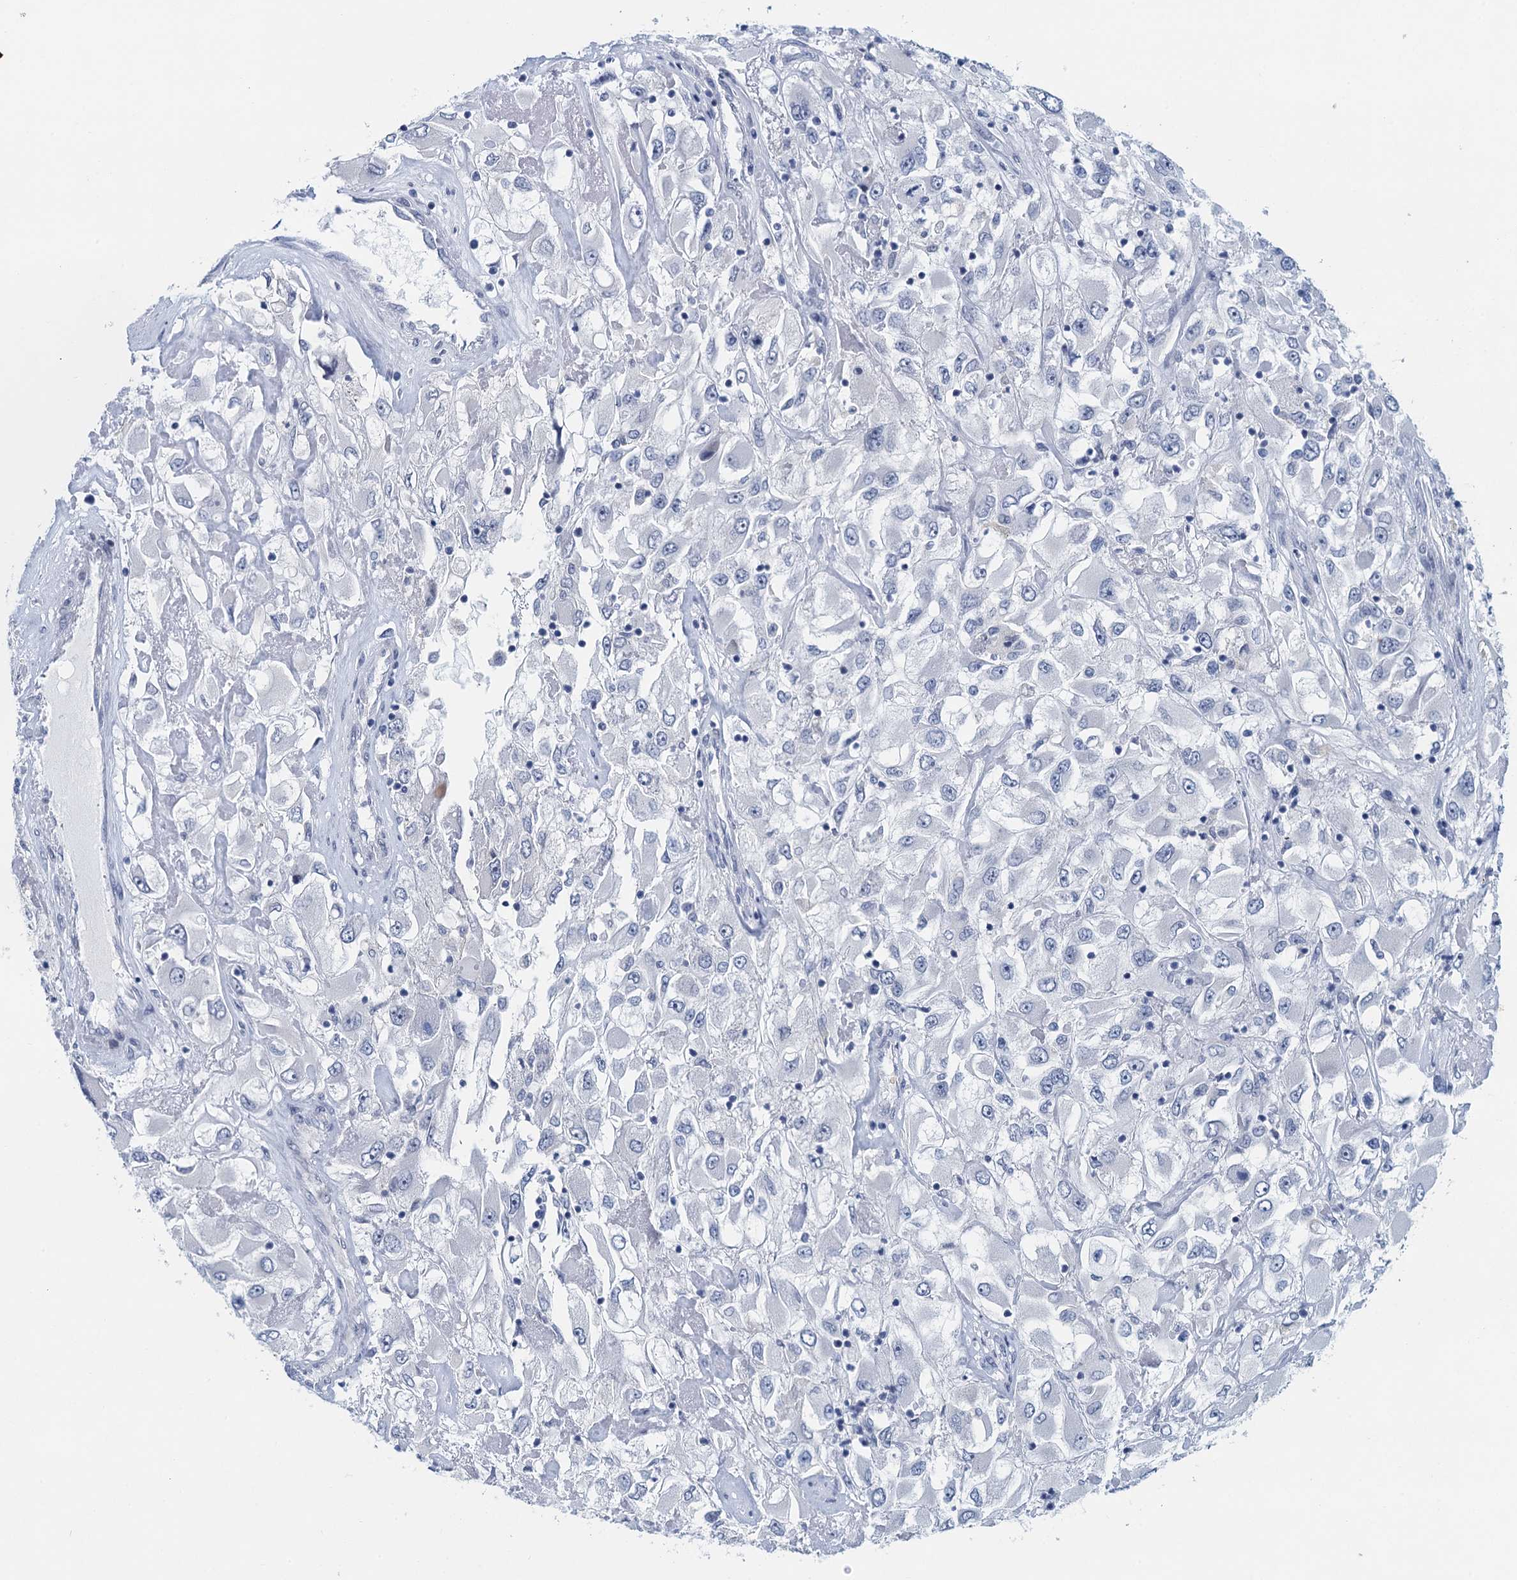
{"staining": {"intensity": "negative", "quantity": "none", "location": "none"}, "tissue": "renal cancer", "cell_type": "Tumor cells", "image_type": "cancer", "snomed": [{"axis": "morphology", "description": "Adenocarcinoma, NOS"}, {"axis": "topography", "description": "Kidney"}], "caption": "This photomicrograph is of renal cancer stained with IHC to label a protein in brown with the nuclei are counter-stained blue. There is no positivity in tumor cells.", "gene": "ENSG00000131152", "patient": {"sex": "female", "age": 52}}